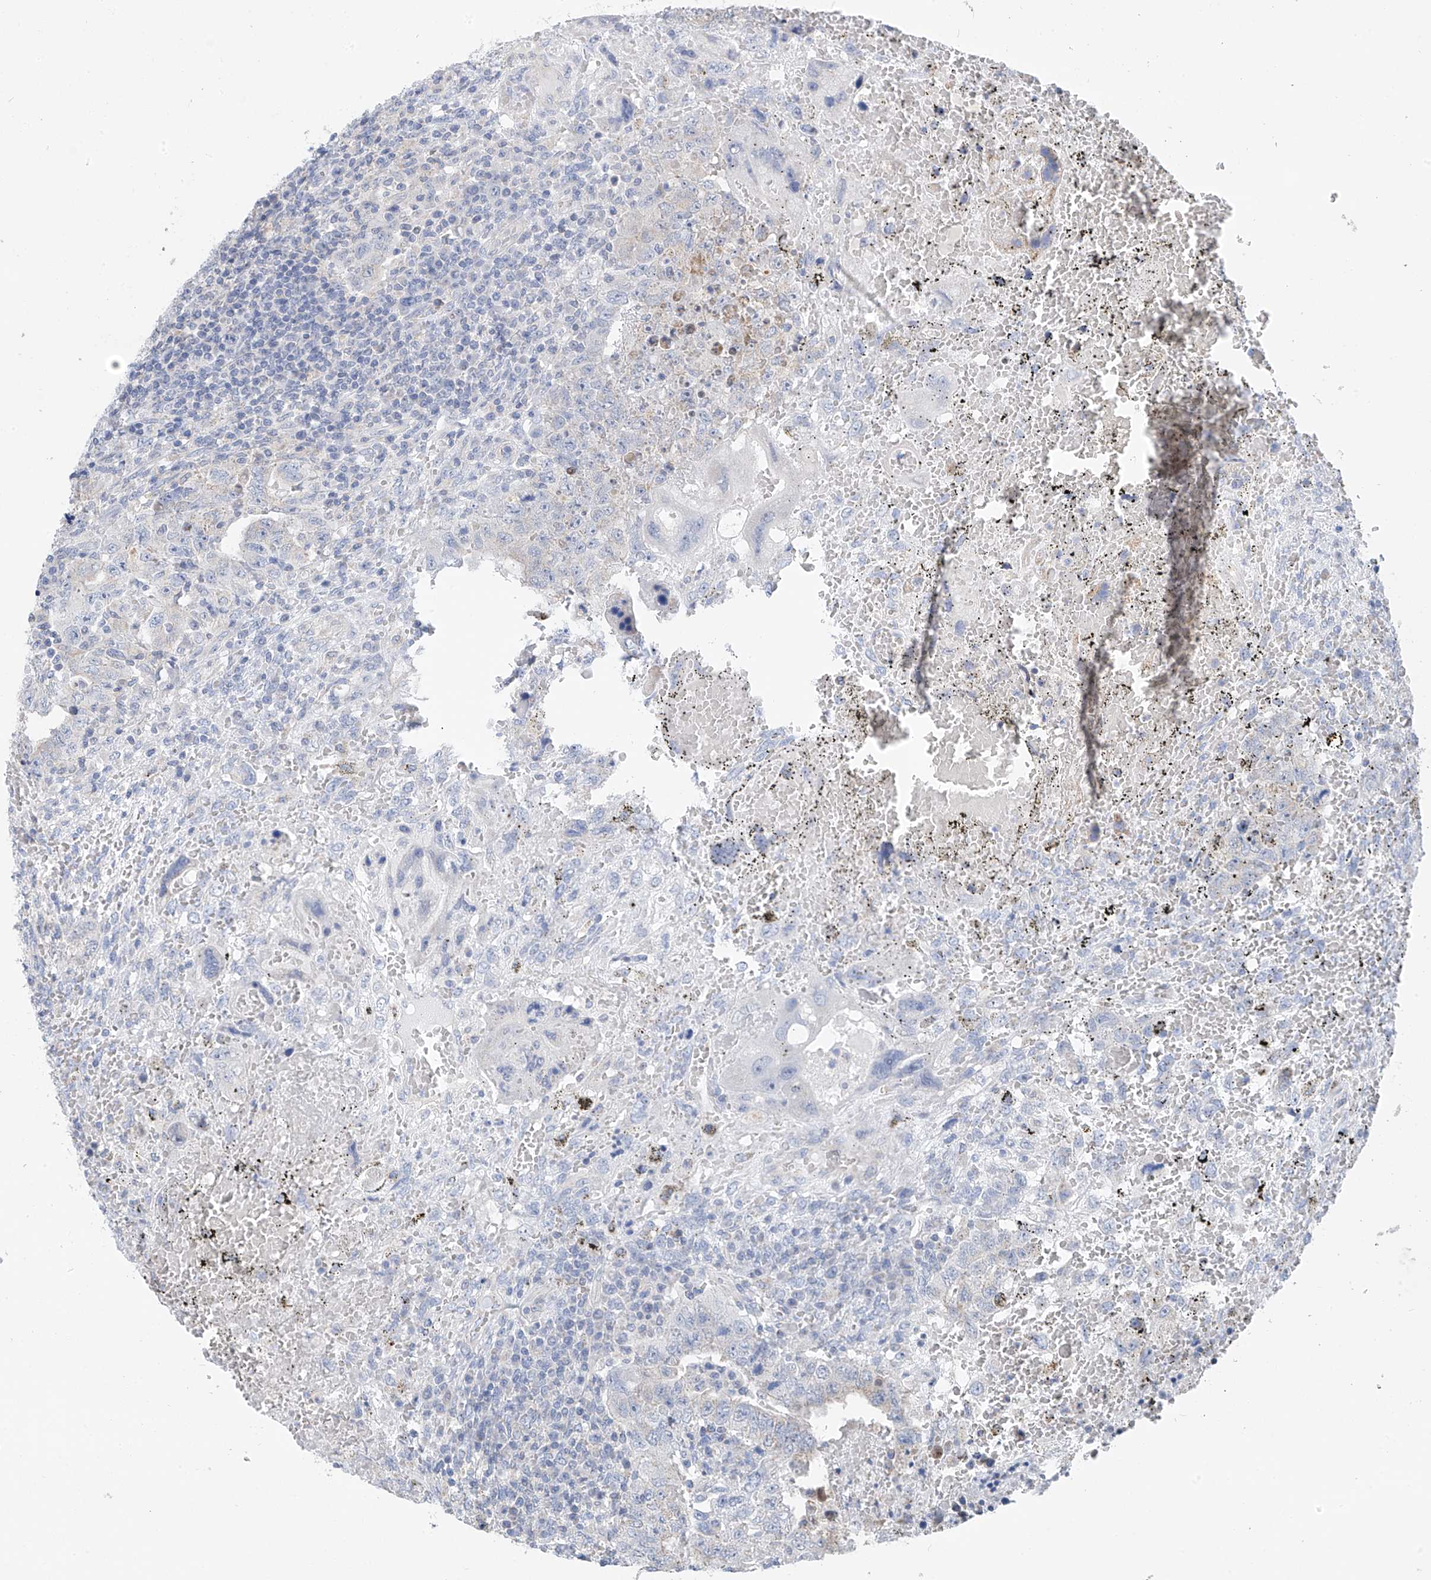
{"staining": {"intensity": "negative", "quantity": "none", "location": "none"}, "tissue": "testis cancer", "cell_type": "Tumor cells", "image_type": "cancer", "snomed": [{"axis": "morphology", "description": "Carcinoma, Embryonal, NOS"}, {"axis": "topography", "description": "Testis"}], "caption": "Immunohistochemical staining of embryonal carcinoma (testis) reveals no significant expression in tumor cells.", "gene": "SYN3", "patient": {"sex": "male", "age": 26}}